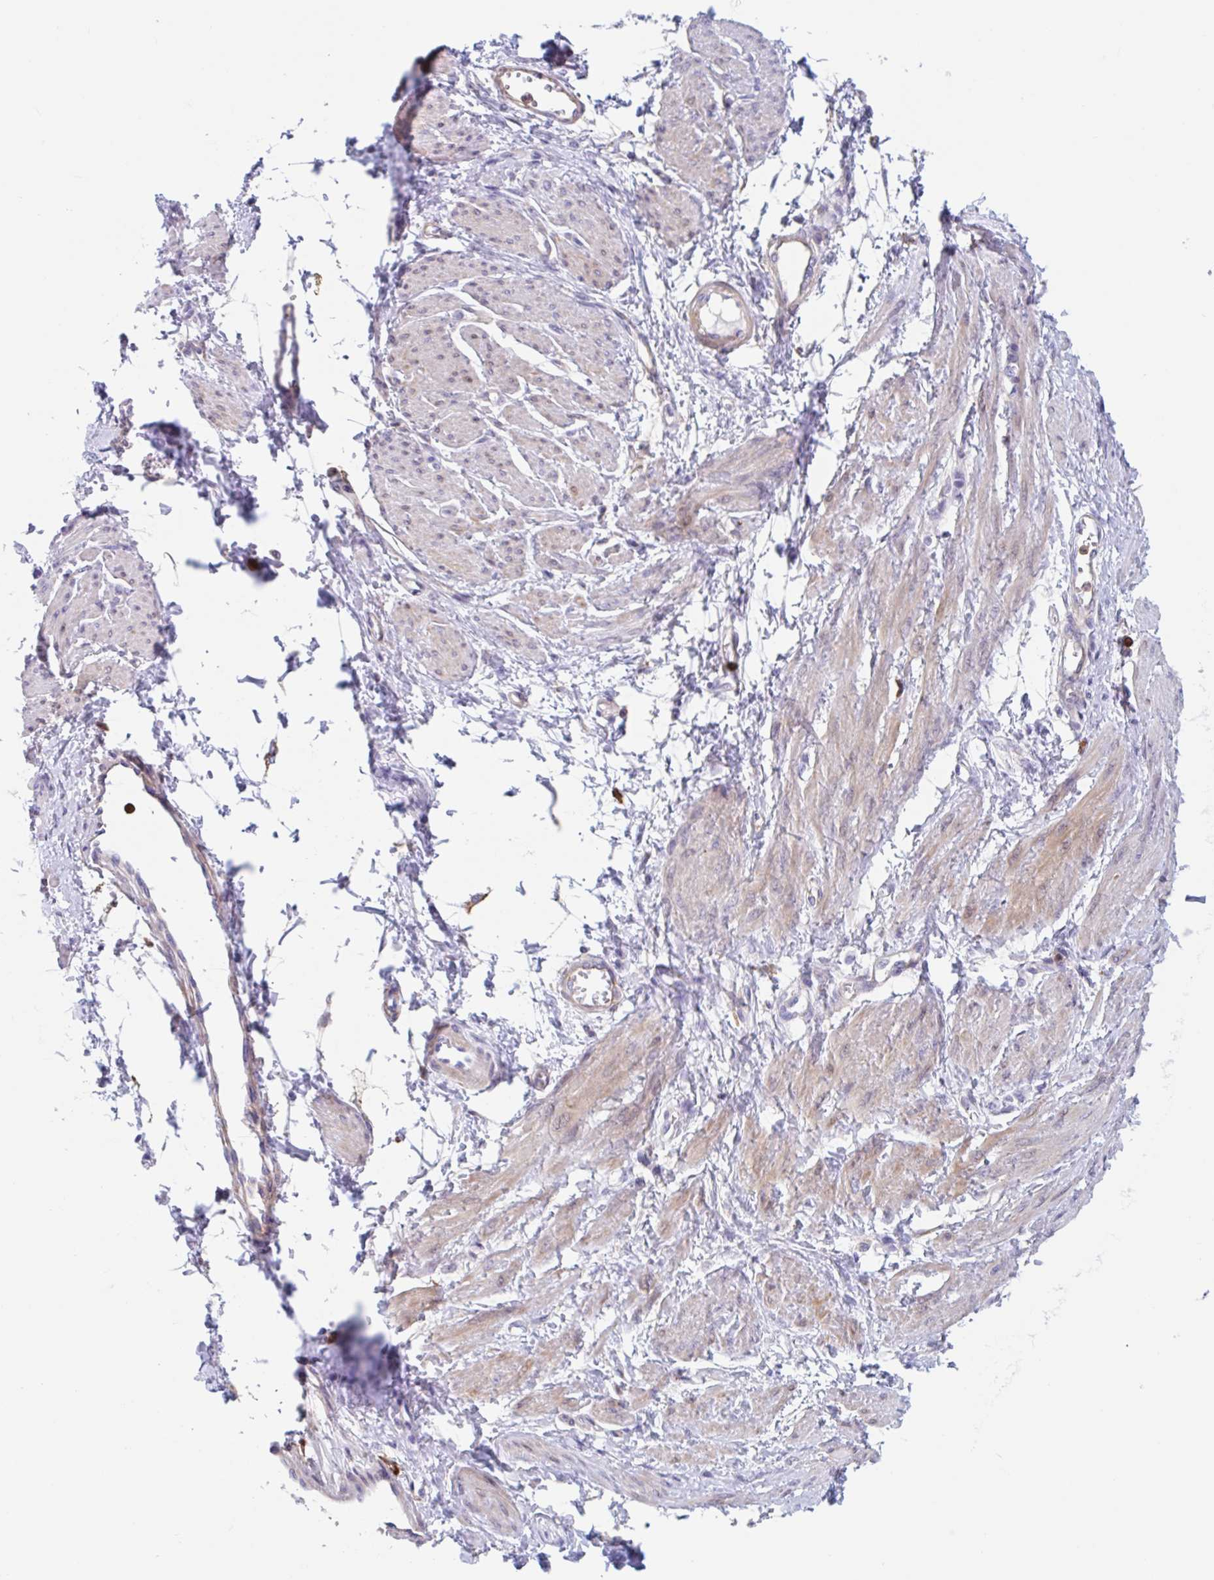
{"staining": {"intensity": "weak", "quantity": "25%-75%", "location": "cytoplasmic/membranous"}, "tissue": "smooth muscle", "cell_type": "Smooth muscle cells", "image_type": "normal", "snomed": [{"axis": "morphology", "description": "Normal tissue, NOS"}, {"axis": "topography", "description": "Smooth muscle"}, {"axis": "topography", "description": "Uterus"}], "caption": "Smooth muscle cells show low levels of weak cytoplasmic/membranous staining in about 25%-75% of cells in normal smooth muscle. (DAB = brown stain, brightfield microscopy at high magnification).", "gene": "EFHD1", "patient": {"sex": "female", "age": 39}}